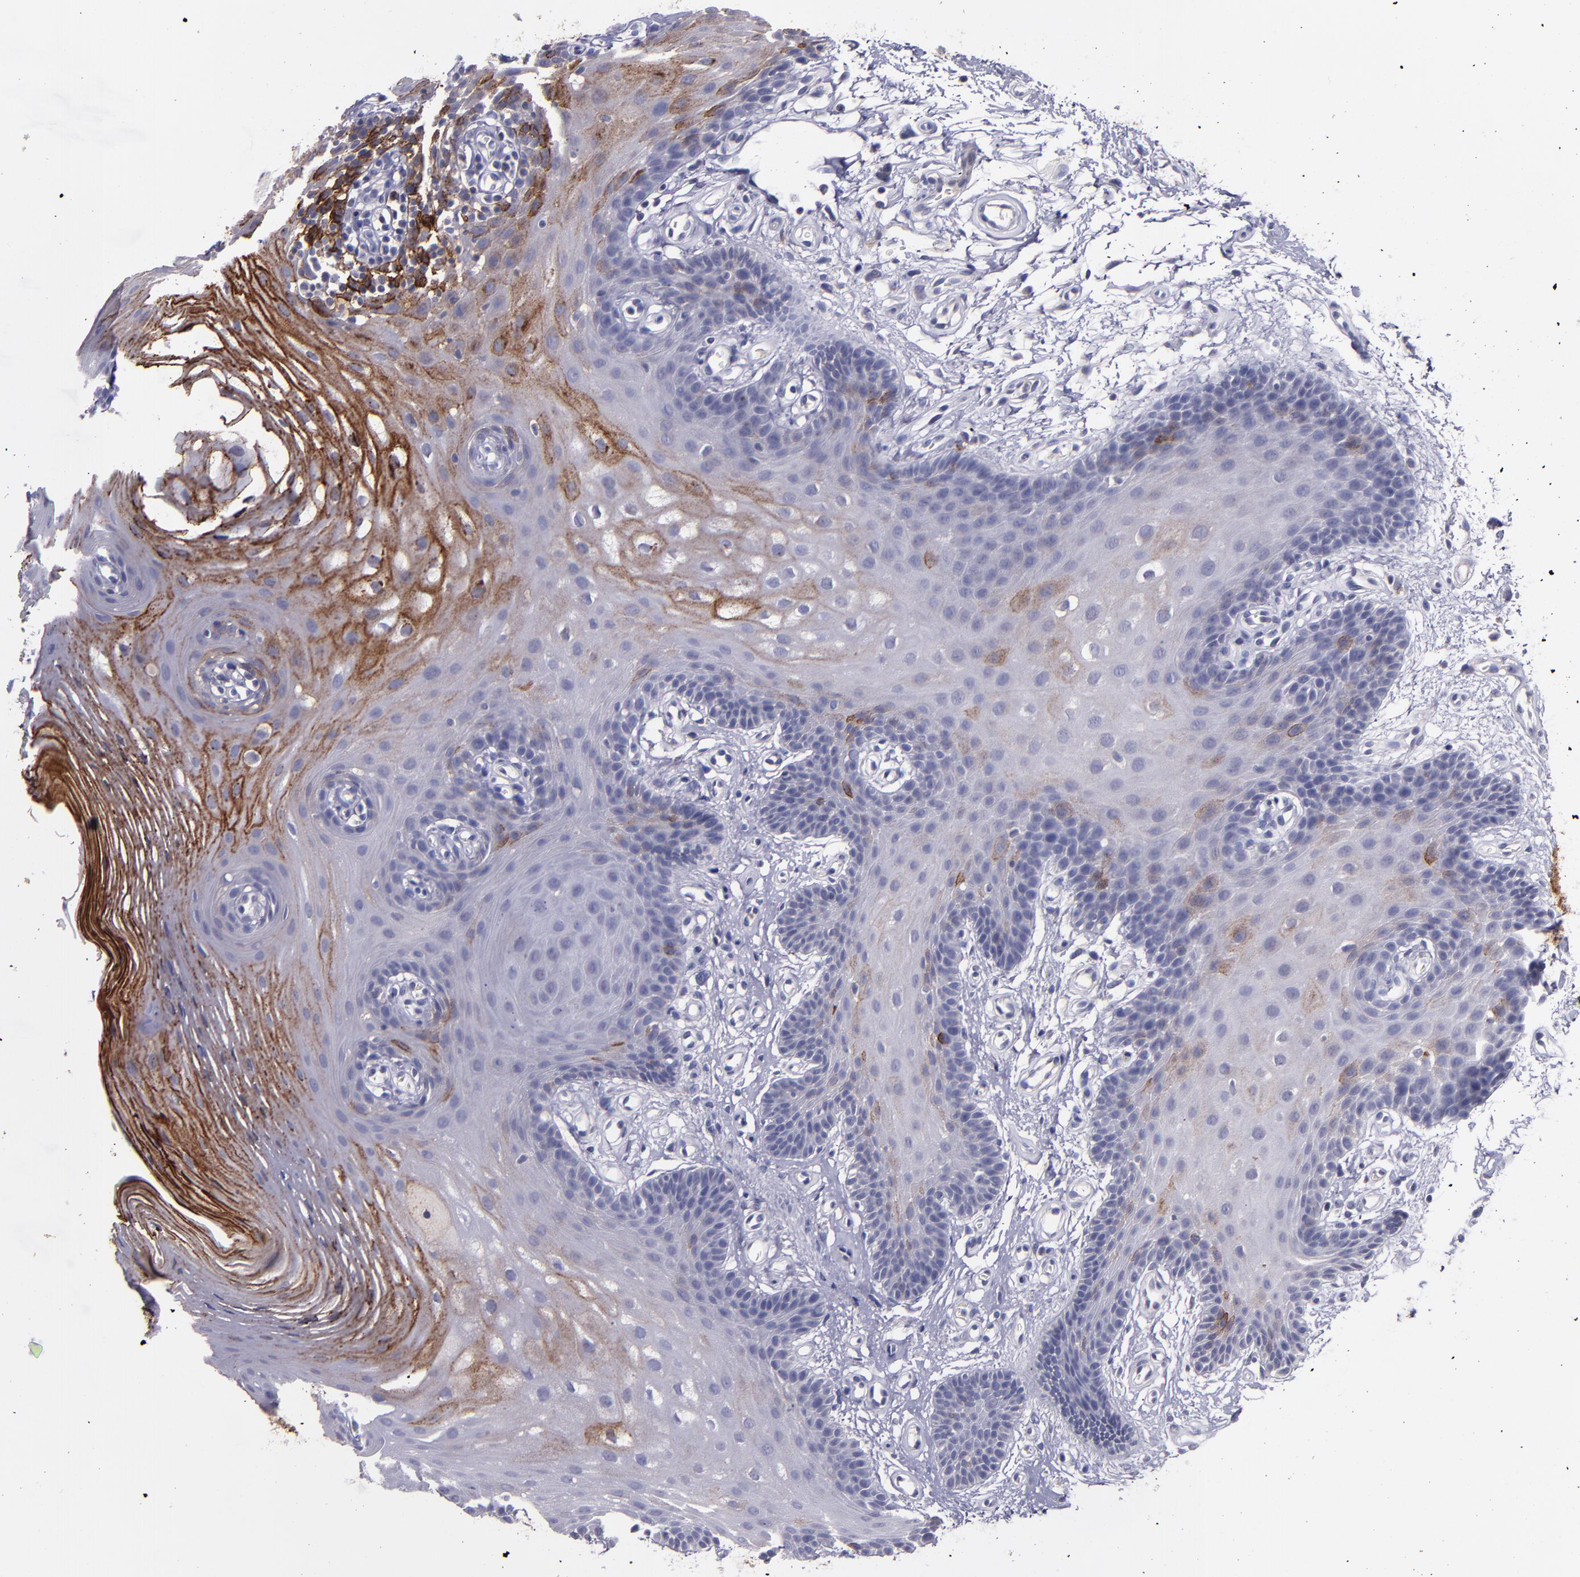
{"staining": {"intensity": "strong", "quantity": ">75%", "location": "cytoplasmic/membranous"}, "tissue": "oral mucosa", "cell_type": "Squamous epithelial cells", "image_type": "normal", "snomed": [{"axis": "morphology", "description": "Normal tissue, NOS"}, {"axis": "topography", "description": "Oral tissue"}], "caption": "The image displays immunohistochemical staining of unremarkable oral mucosa. There is strong cytoplasmic/membranous staining is present in about >75% of squamous epithelial cells.", "gene": "MFGE8", "patient": {"sex": "male", "age": 62}}